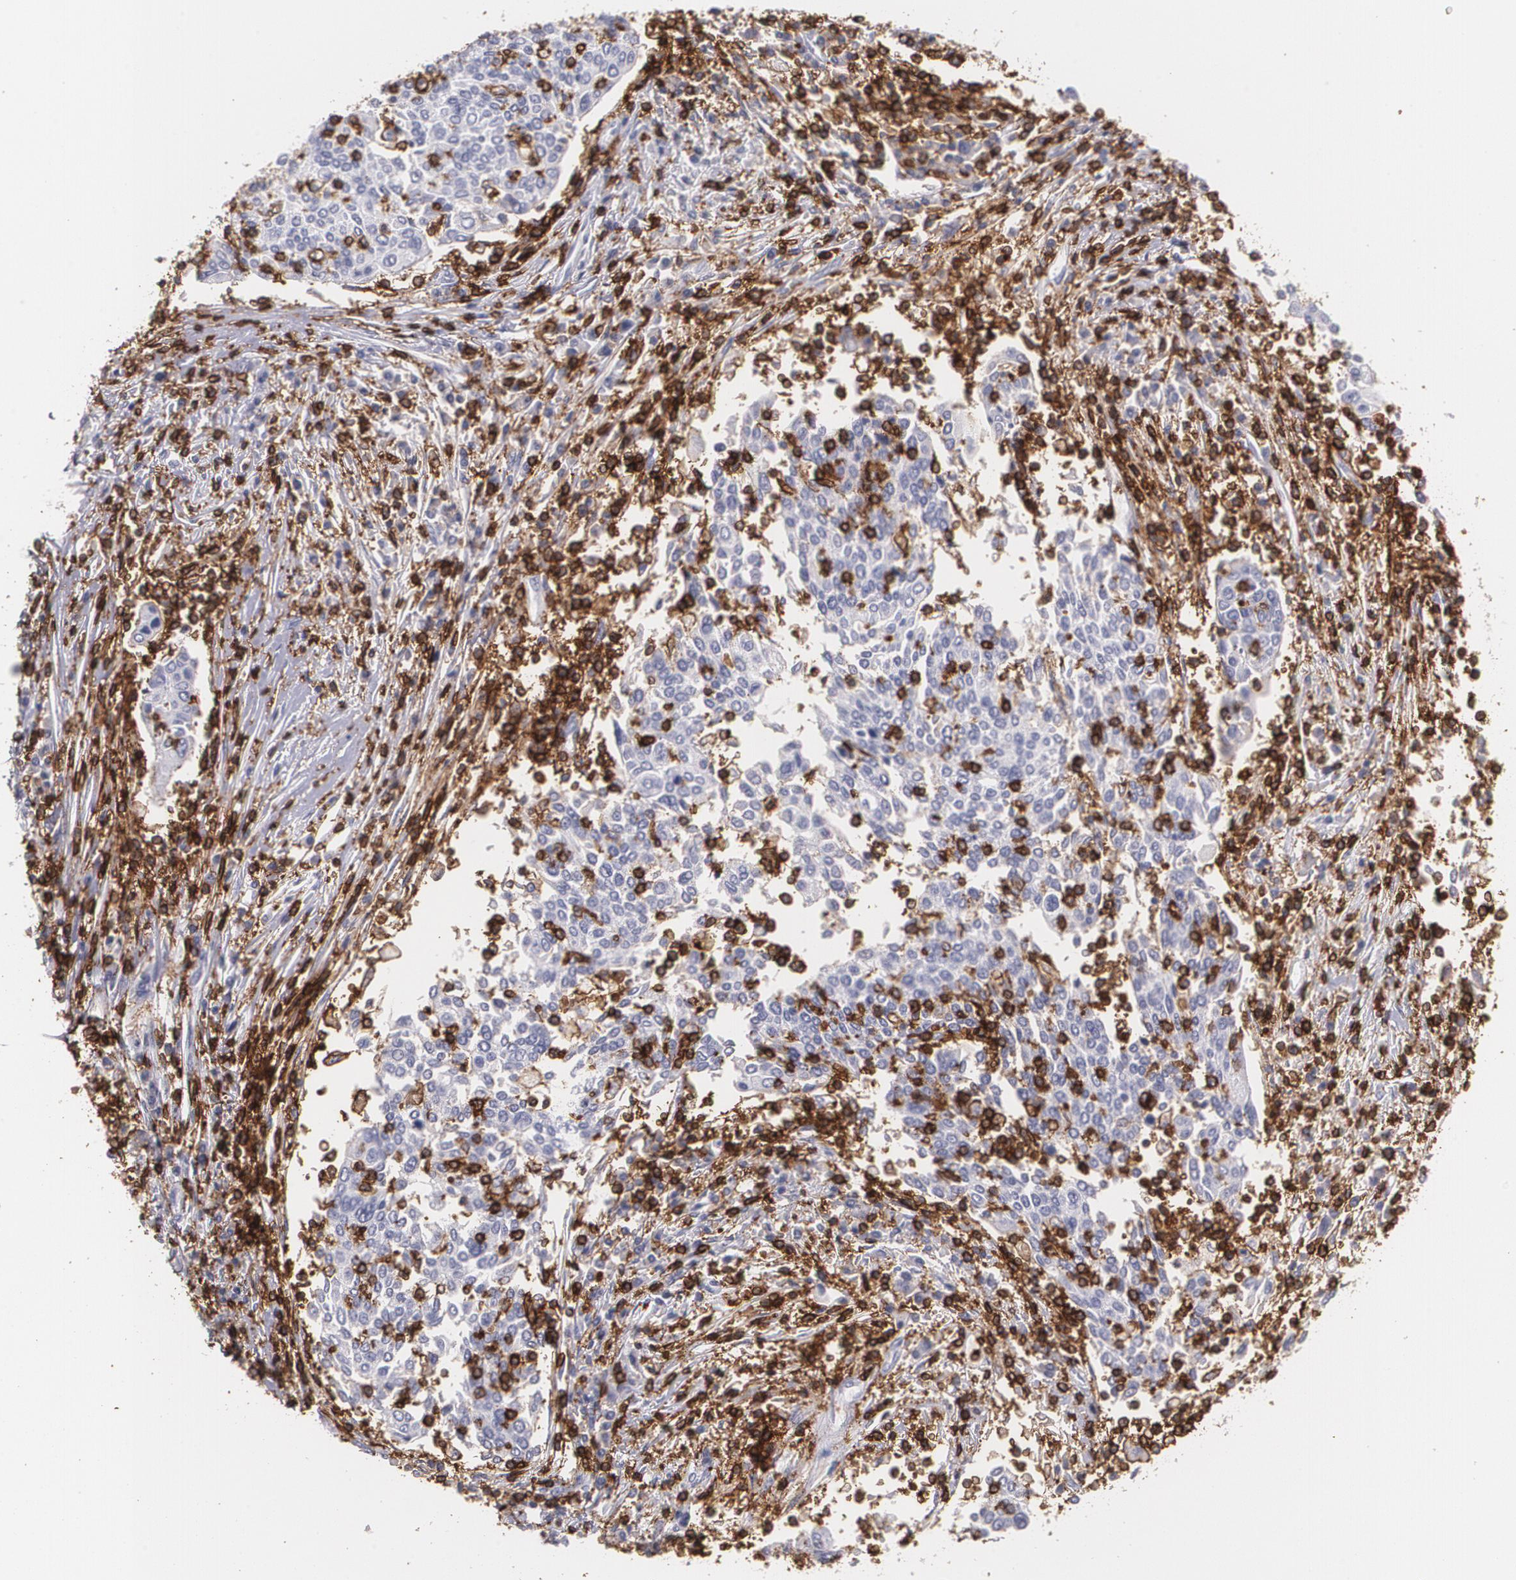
{"staining": {"intensity": "negative", "quantity": "none", "location": "none"}, "tissue": "cervical cancer", "cell_type": "Tumor cells", "image_type": "cancer", "snomed": [{"axis": "morphology", "description": "Squamous cell carcinoma, NOS"}, {"axis": "topography", "description": "Cervix"}], "caption": "An immunohistochemistry (IHC) micrograph of squamous cell carcinoma (cervical) is shown. There is no staining in tumor cells of squamous cell carcinoma (cervical).", "gene": "PTPRC", "patient": {"sex": "female", "age": 40}}